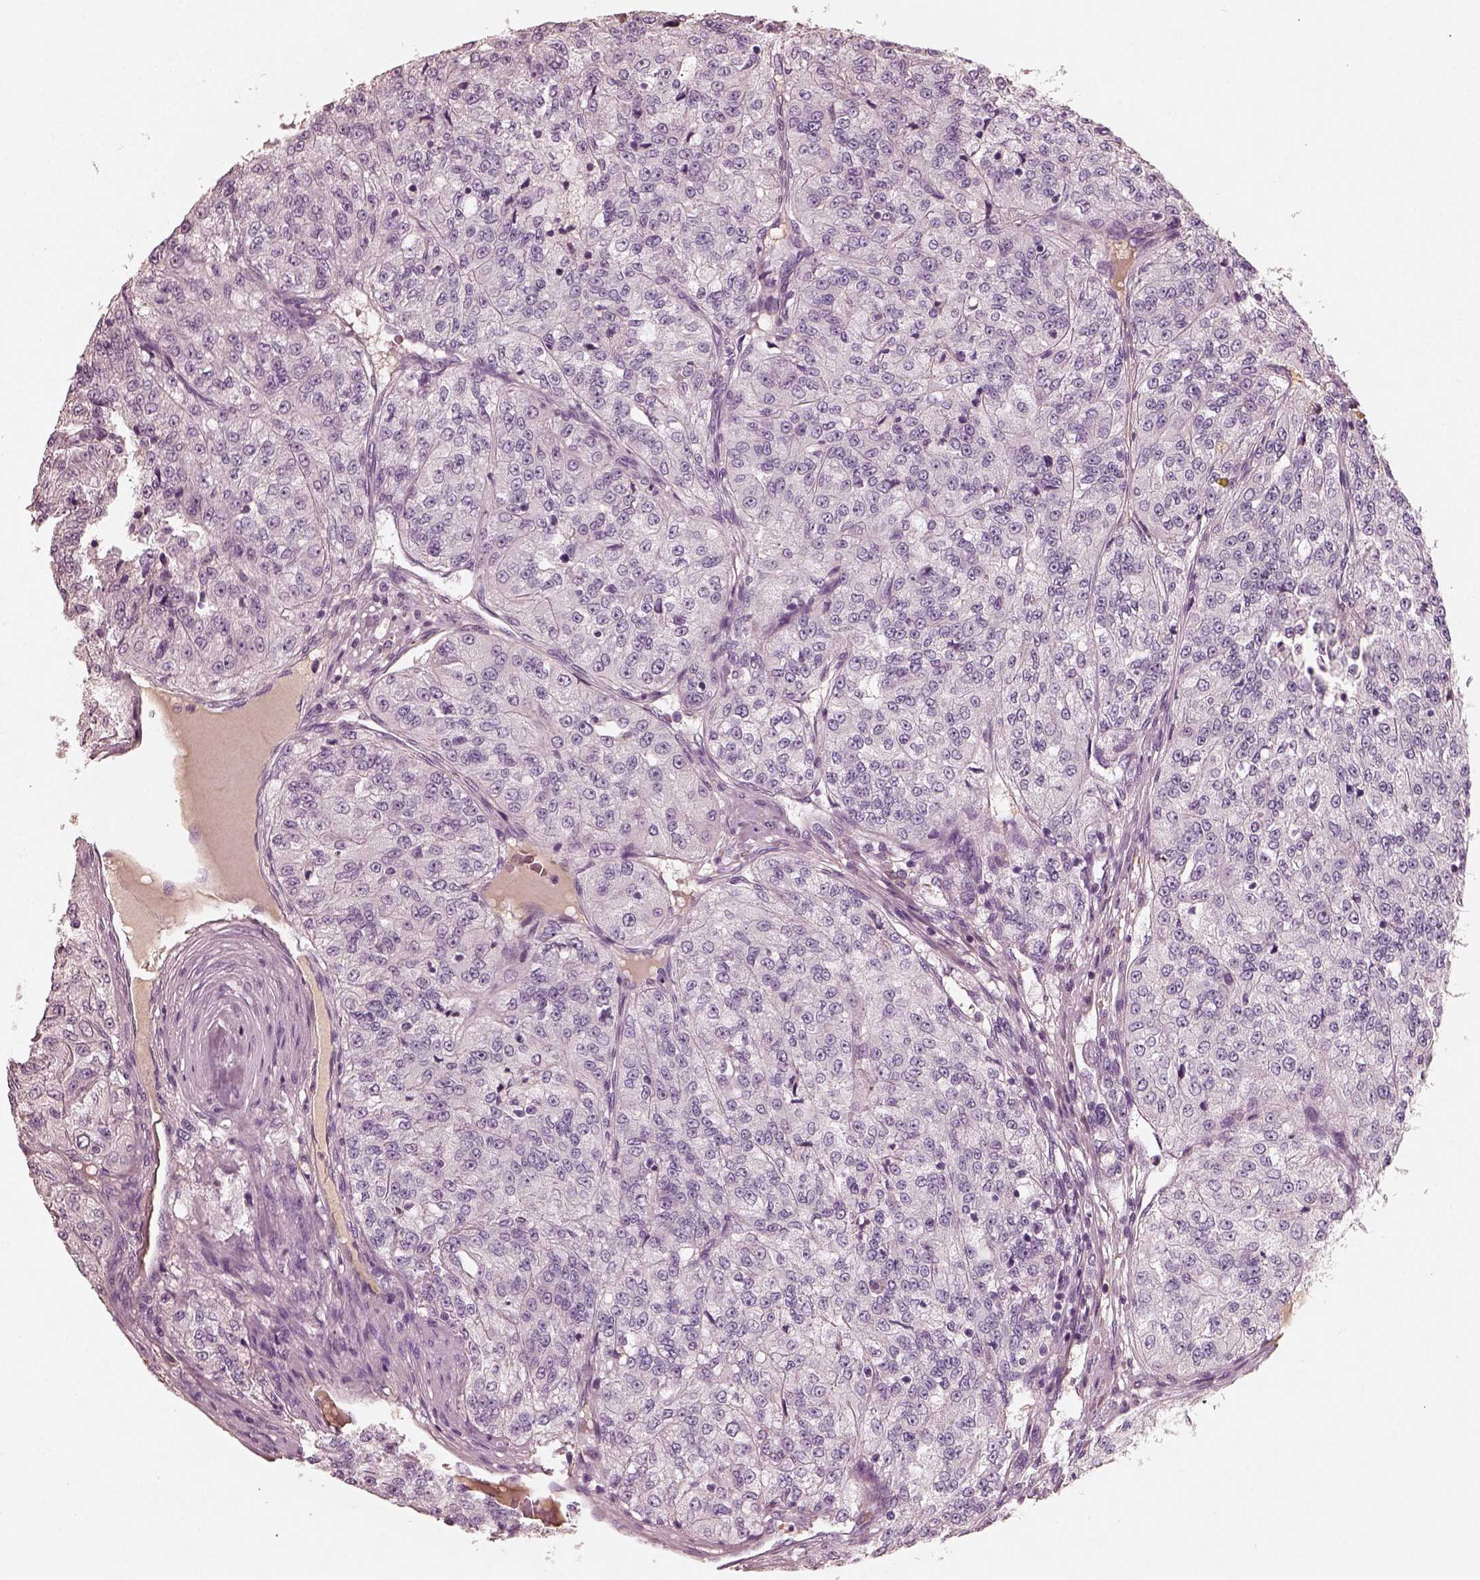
{"staining": {"intensity": "negative", "quantity": "none", "location": "none"}, "tissue": "renal cancer", "cell_type": "Tumor cells", "image_type": "cancer", "snomed": [{"axis": "morphology", "description": "Adenocarcinoma, NOS"}, {"axis": "topography", "description": "Kidney"}], "caption": "Human renal cancer (adenocarcinoma) stained for a protein using IHC exhibits no expression in tumor cells.", "gene": "RS1", "patient": {"sex": "female", "age": 63}}